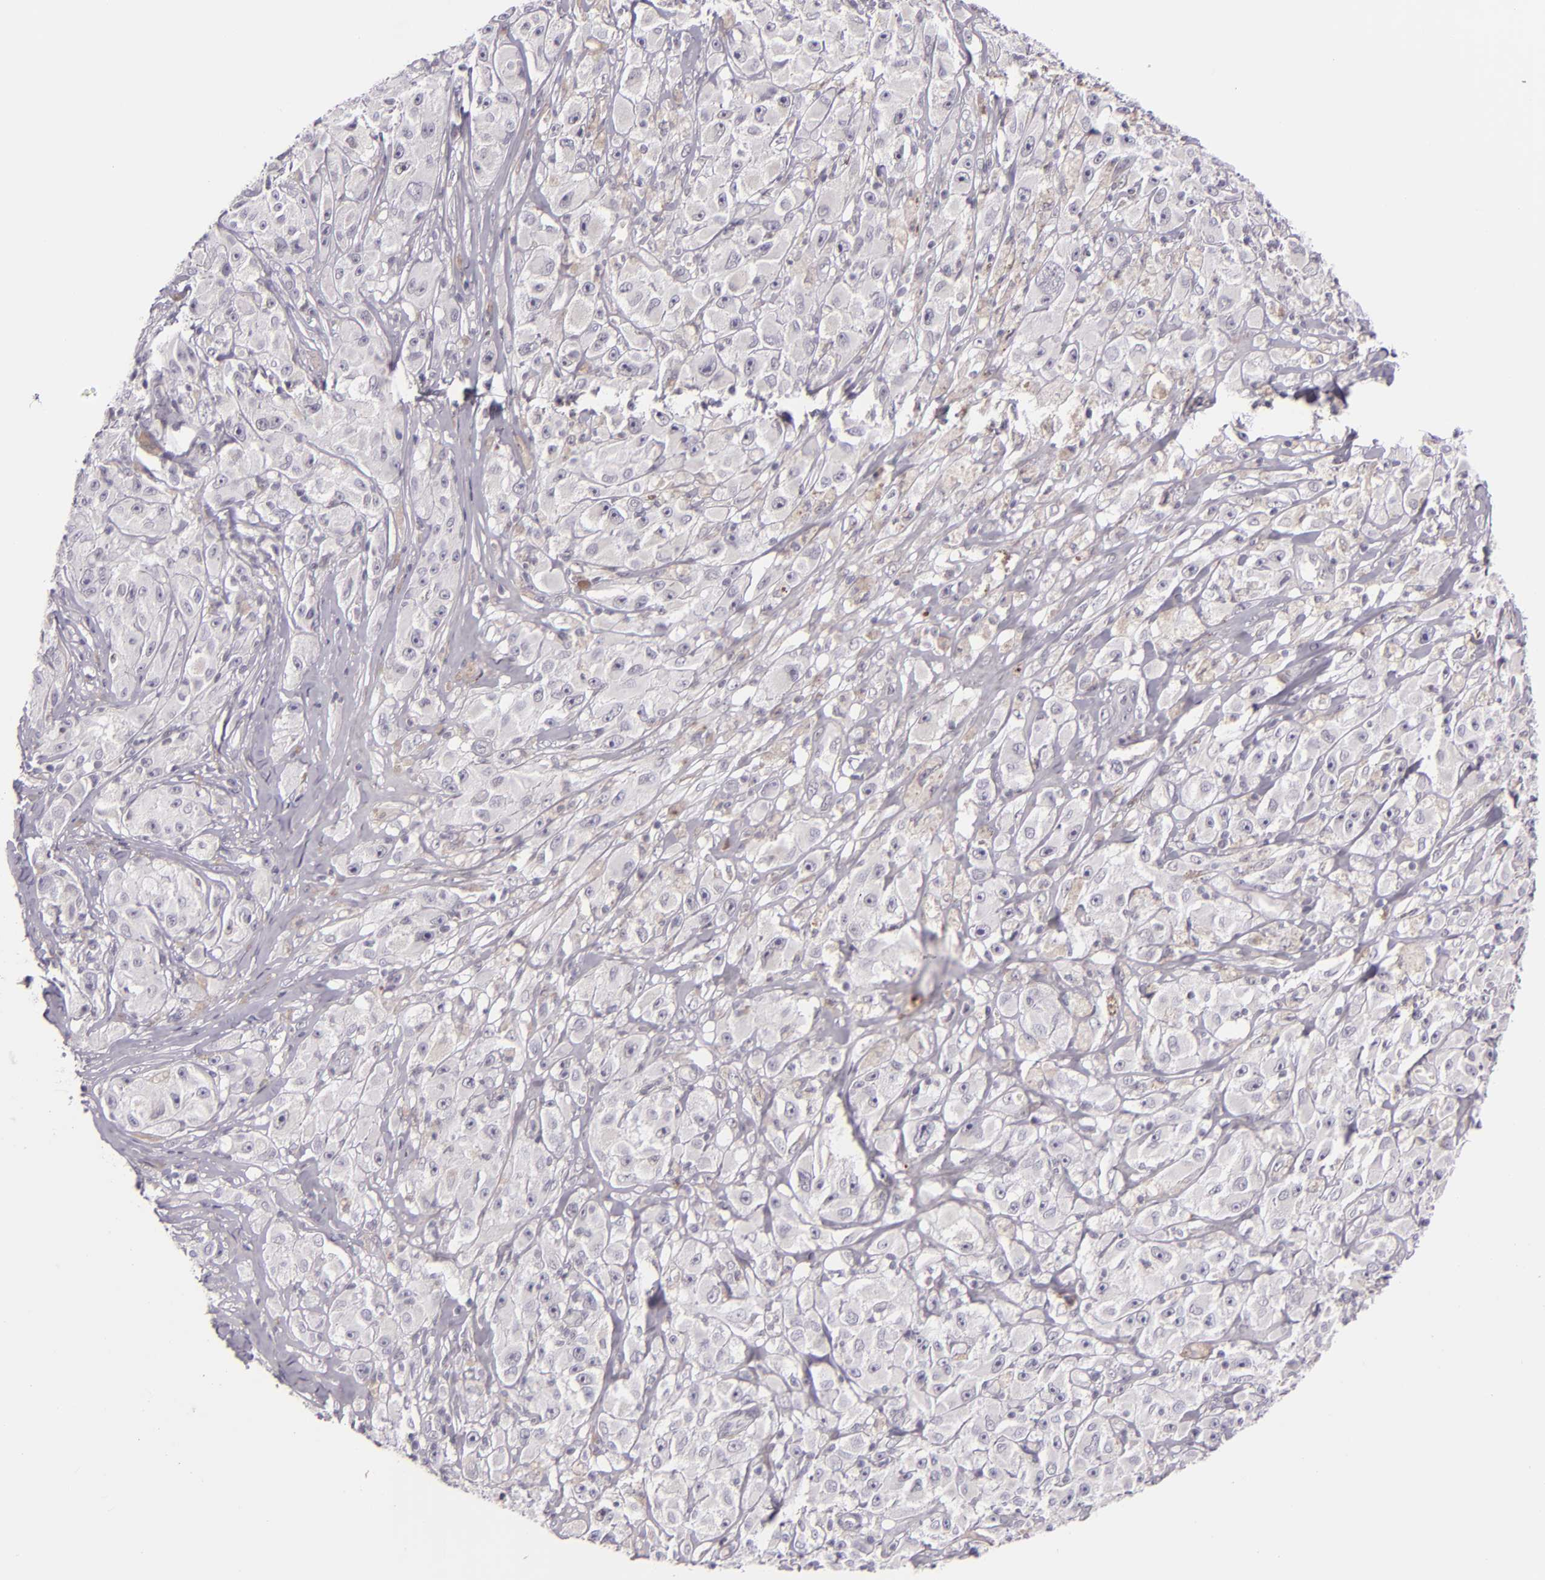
{"staining": {"intensity": "negative", "quantity": "none", "location": "none"}, "tissue": "melanoma", "cell_type": "Tumor cells", "image_type": "cancer", "snomed": [{"axis": "morphology", "description": "Malignant melanoma, NOS"}, {"axis": "topography", "description": "Skin"}], "caption": "Melanoma was stained to show a protein in brown. There is no significant positivity in tumor cells.", "gene": "BCL3", "patient": {"sex": "male", "age": 56}}